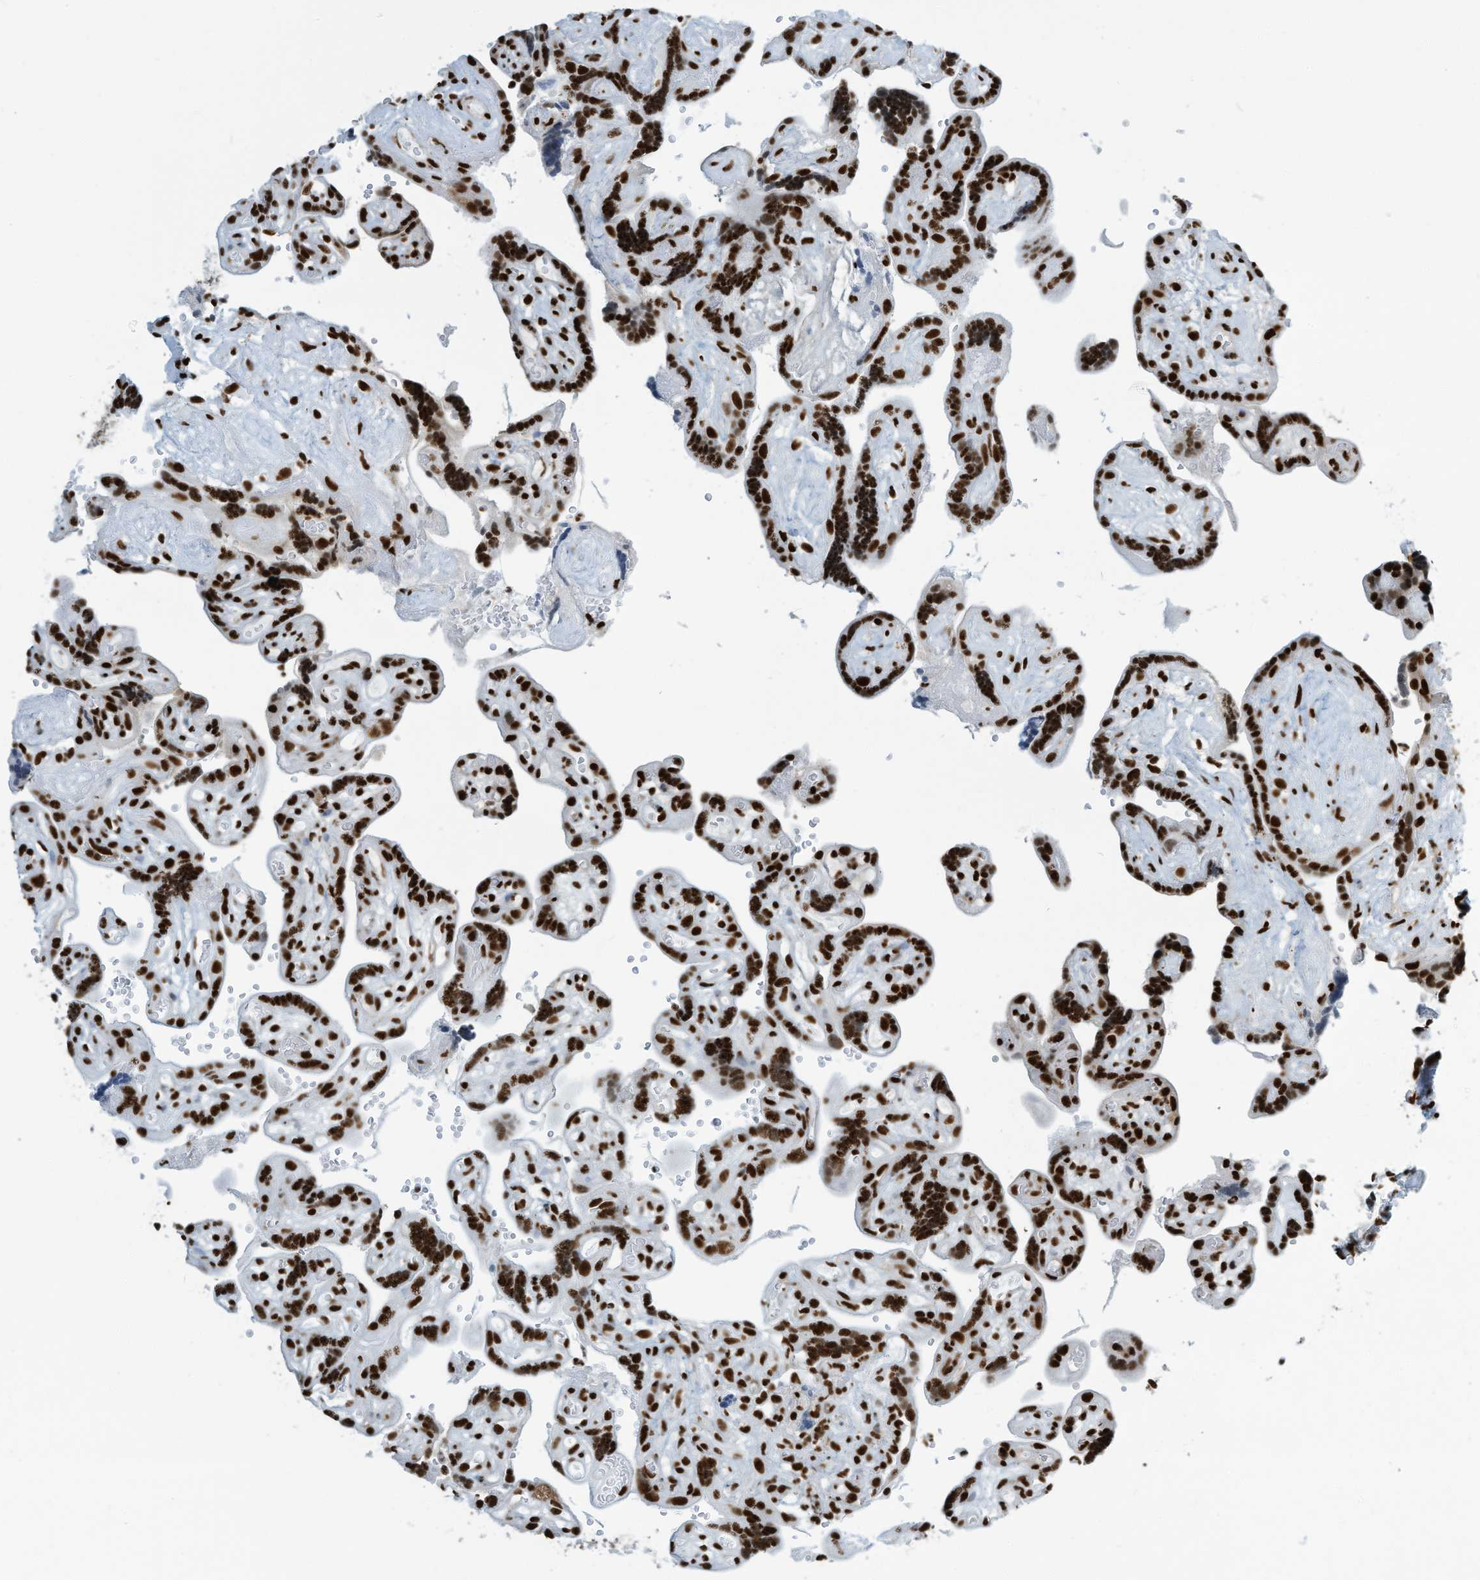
{"staining": {"intensity": "strong", "quantity": ">75%", "location": "nuclear"}, "tissue": "placenta", "cell_type": "Trophoblastic cells", "image_type": "normal", "snomed": [{"axis": "morphology", "description": "Normal tissue, NOS"}, {"axis": "topography", "description": "Placenta"}], "caption": "A high-resolution photomicrograph shows immunohistochemistry staining of normal placenta, which displays strong nuclear expression in approximately >75% of trophoblastic cells. (DAB IHC, brown staining for protein, blue staining for nuclei).", "gene": "ENSG00000257390", "patient": {"sex": "female", "age": 30}}